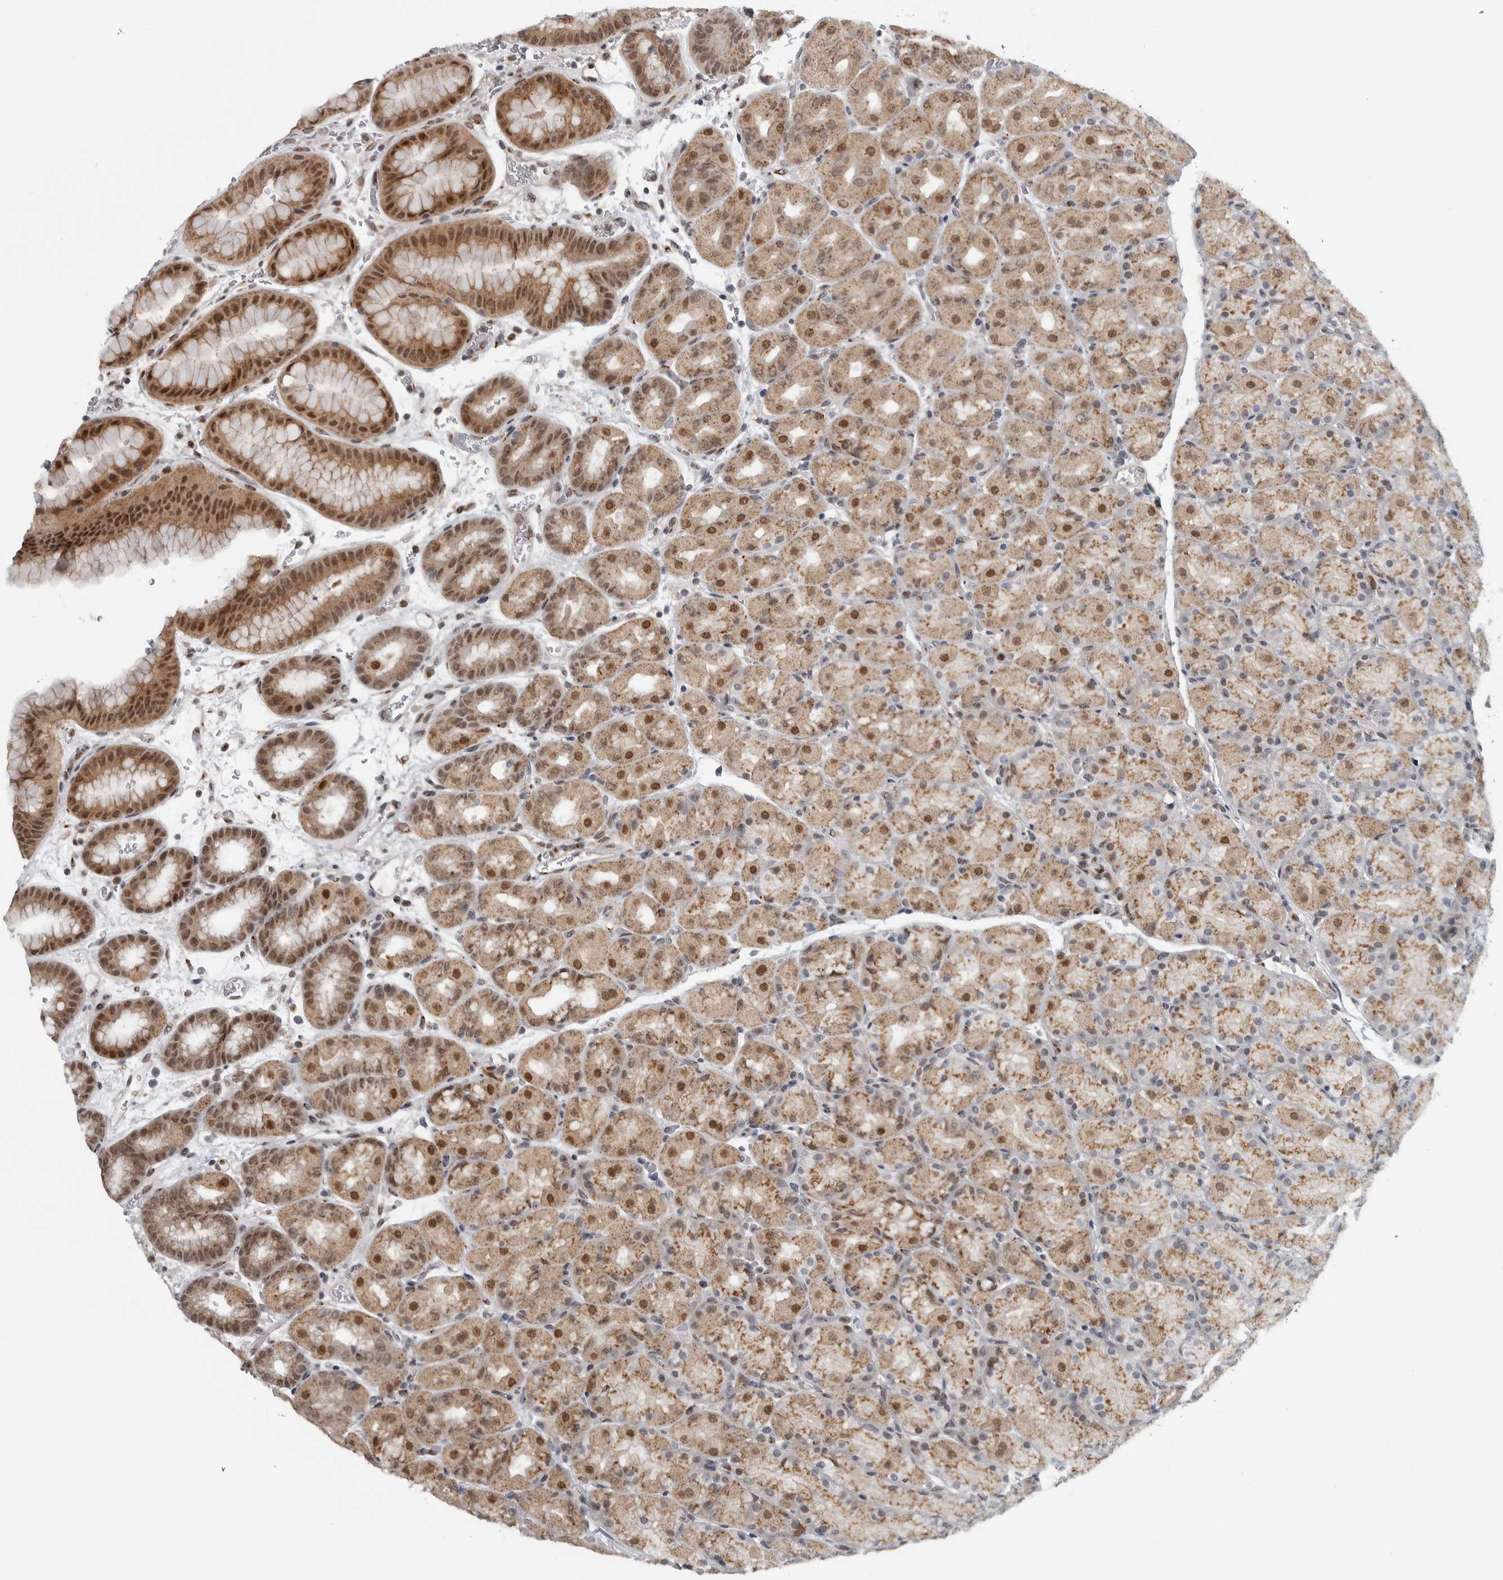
{"staining": {"intensity": "moderate", "quantity": ">75%", "location": "cytoplasmic/membranous,nuclear"}, "tissue": "stomach", "cell_type": "Glandular cells", "image_type": "normal", "snomed": [{"axis": "morphology", "description": "Normal tissue, NOS"}, {"axis": "morphology", "description": "Carcinoid, malignant, NOS"}, {"axis": "topography", "description": "Stomach, upper"}], "caption": "An IHC histopathology image of normal tissue is shown. Protein staining in brown labels moderate cytoplasmic/membranous,nuclear positivity in stomach within glandular cells.", "gene": "ZMYND8", "patient": {"sex": "male", "age": 39}}